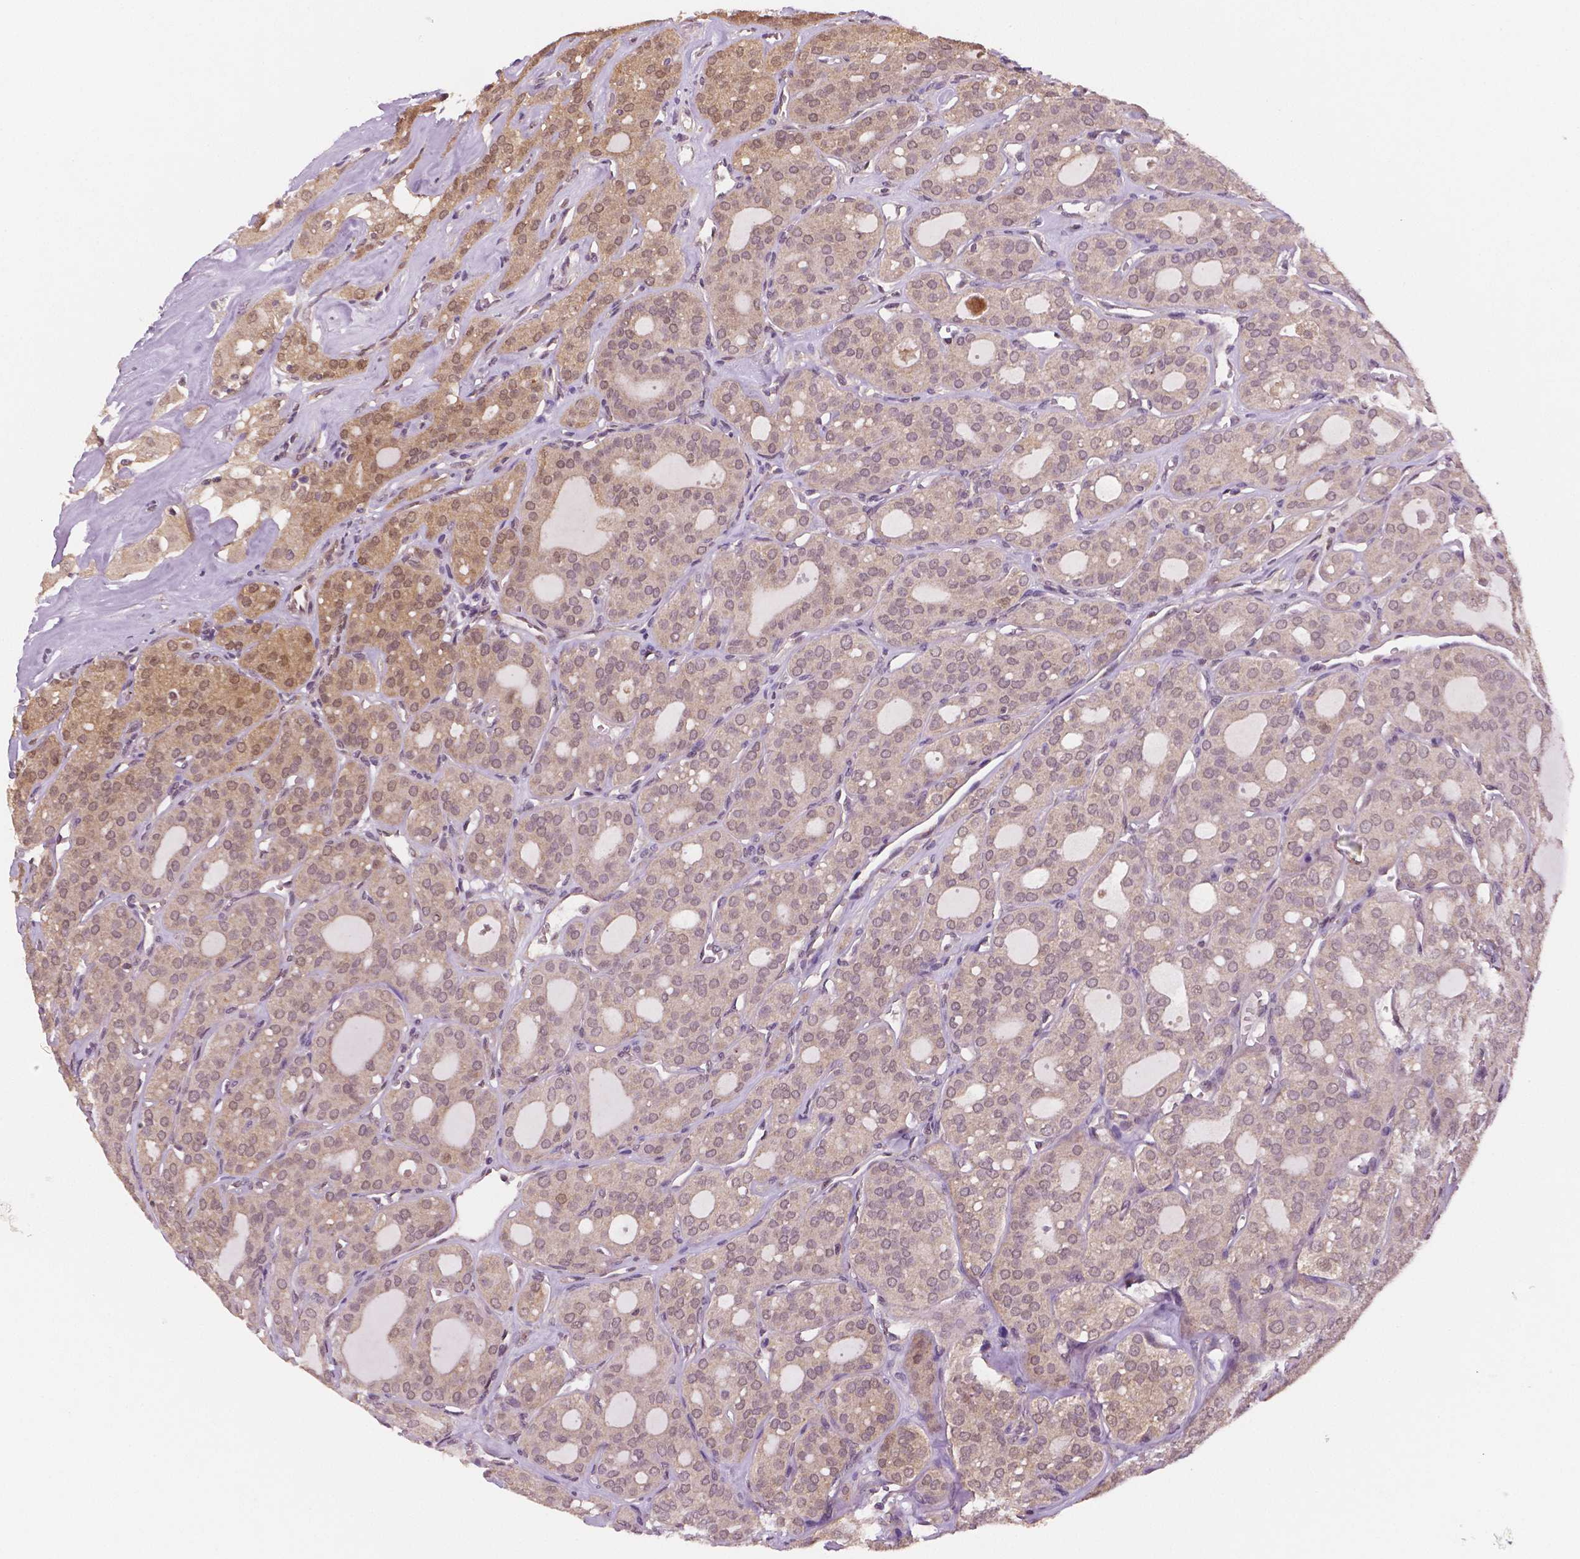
{"staining": {"intensity": "weak", "quantity": "<25%", "location": "cytoplasmic/membranous"}, "tissue": "thyroid cancer", "cell_type": "Tumor cells", "image_type": "cancer", "snomed": [{"axis": "morphology", "description": "Follicular adenoma carcinoma, NOS"}, {"axis": "topography", "description": "Thyroid gland"}], "caption": "This is a micrograph of immunohistochemistry (IHC) staining of follicular adenoma carcinoma (thyroid), which shows no expression in tumor cells.", "gene": "STAT3", "patient": {"sex": "male", "age": 75}}